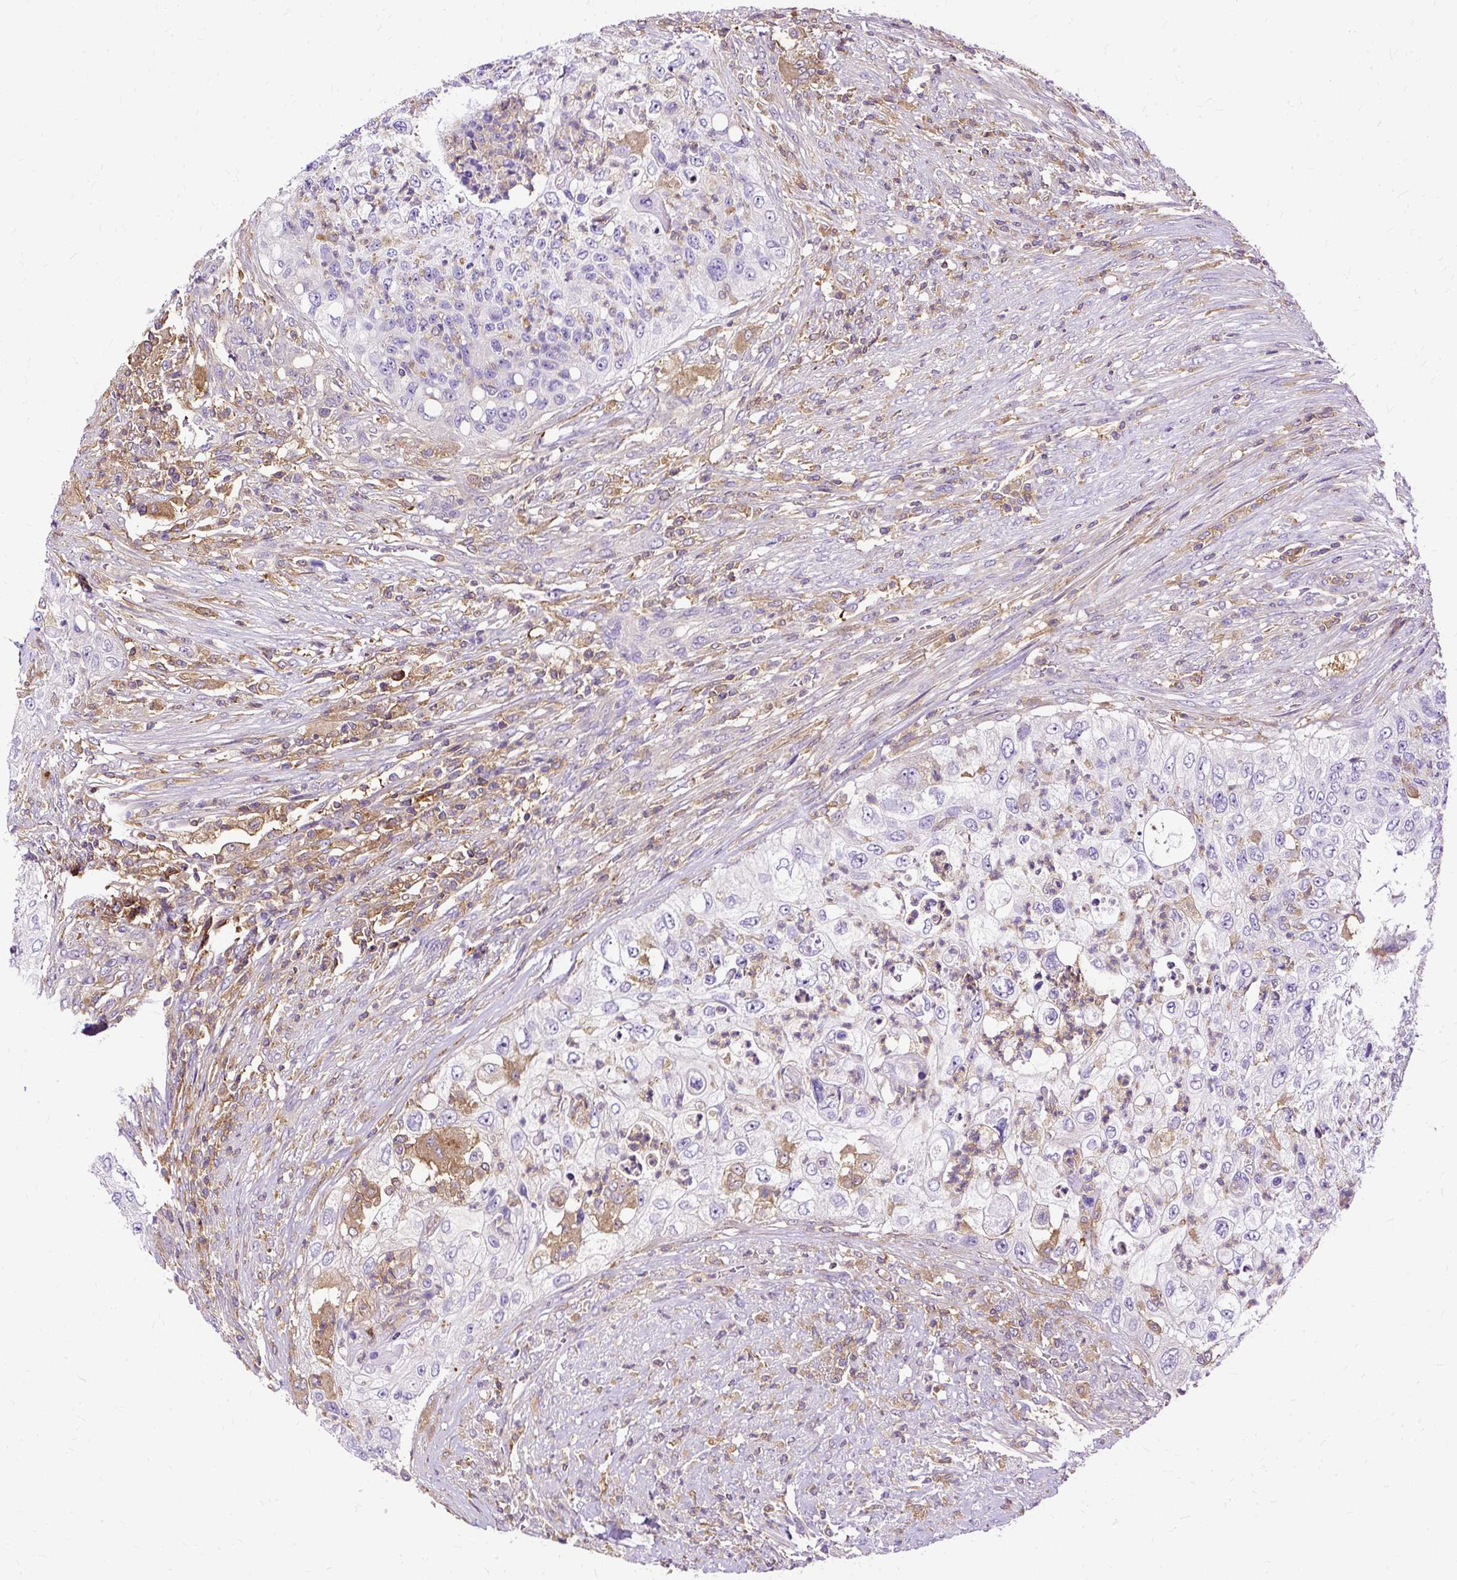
{"staining": {"intensity": "negative", "quantity": "none", "location": "none"}, "tissue": "urothelial cancer", "cell_type": "Tumor cells", "image_type": "cancer", "snomed": [{"axis": "morphology", "description": "Urothelial carcinoma, High grade"}, {"axis": "topography", "description": "Urinary bladder"}], "caption": "An IHC micrograph of high-grade urothelial carcinoma is shown. There is no staining in tumor cells of high-grade urothelial carcinoma.", "gene": "TWF2", "patient": {"sex": "female", "age": 60}}